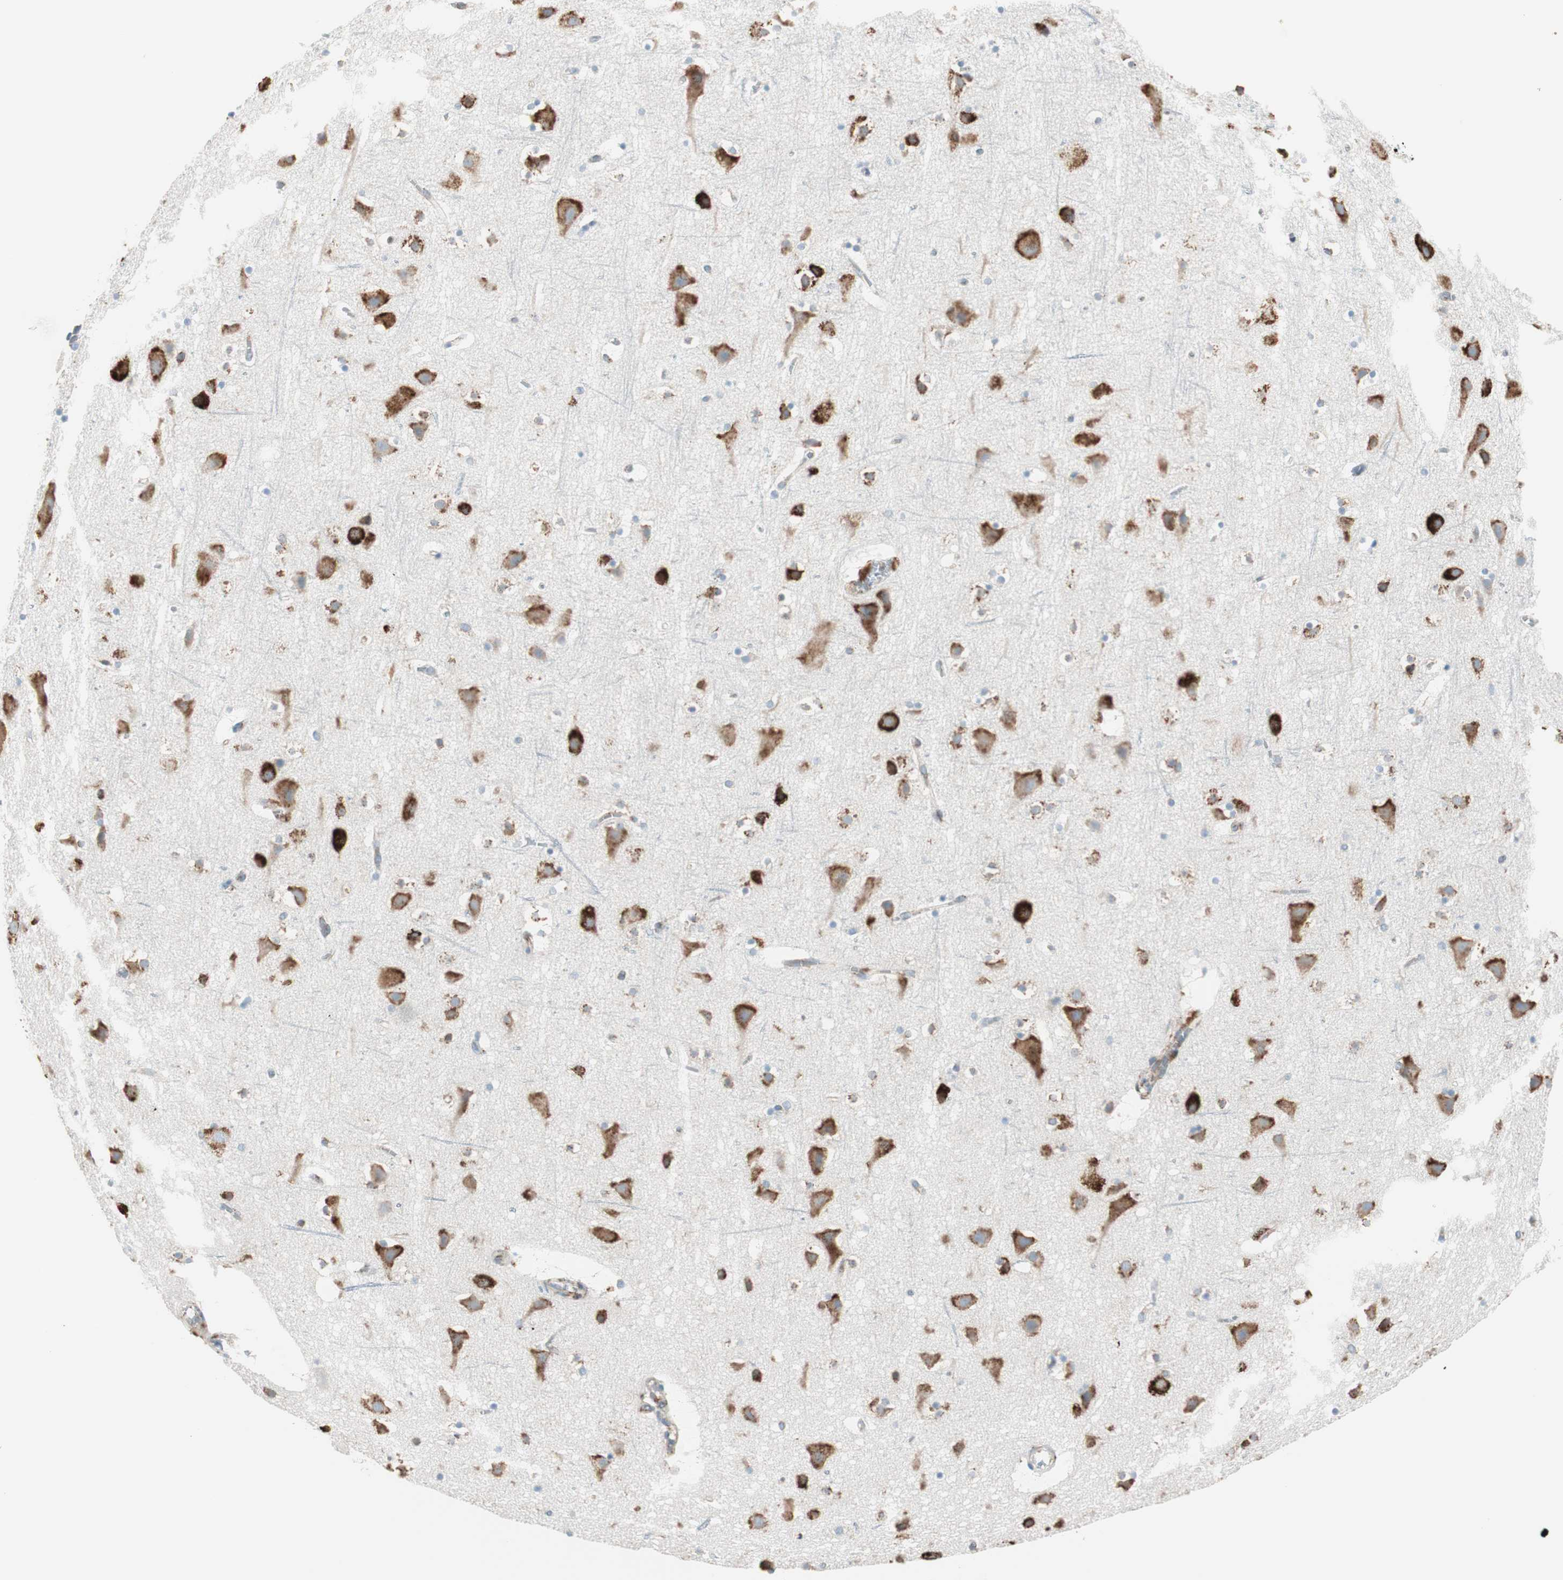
{"staining": {"intensity": "negative", "quantity": "none", "location": "none"}, "tissue": "cerebral cortex", "cell_type": "Endothelial cells", "image_type": "normal", "snomed": [{"axis": "morphology", "description": "Normal tissue, NOS"}, {"axis": "topography", "description": "Cerebral cortex"}], "caption": "IHC of unremarkable cerebral cortex reveals no staining in endothelial cells. (DAB IHC with hematoxylin counter stain).", "gene": "P4HTM", "patient": {"sex": "male", "age": 45}}